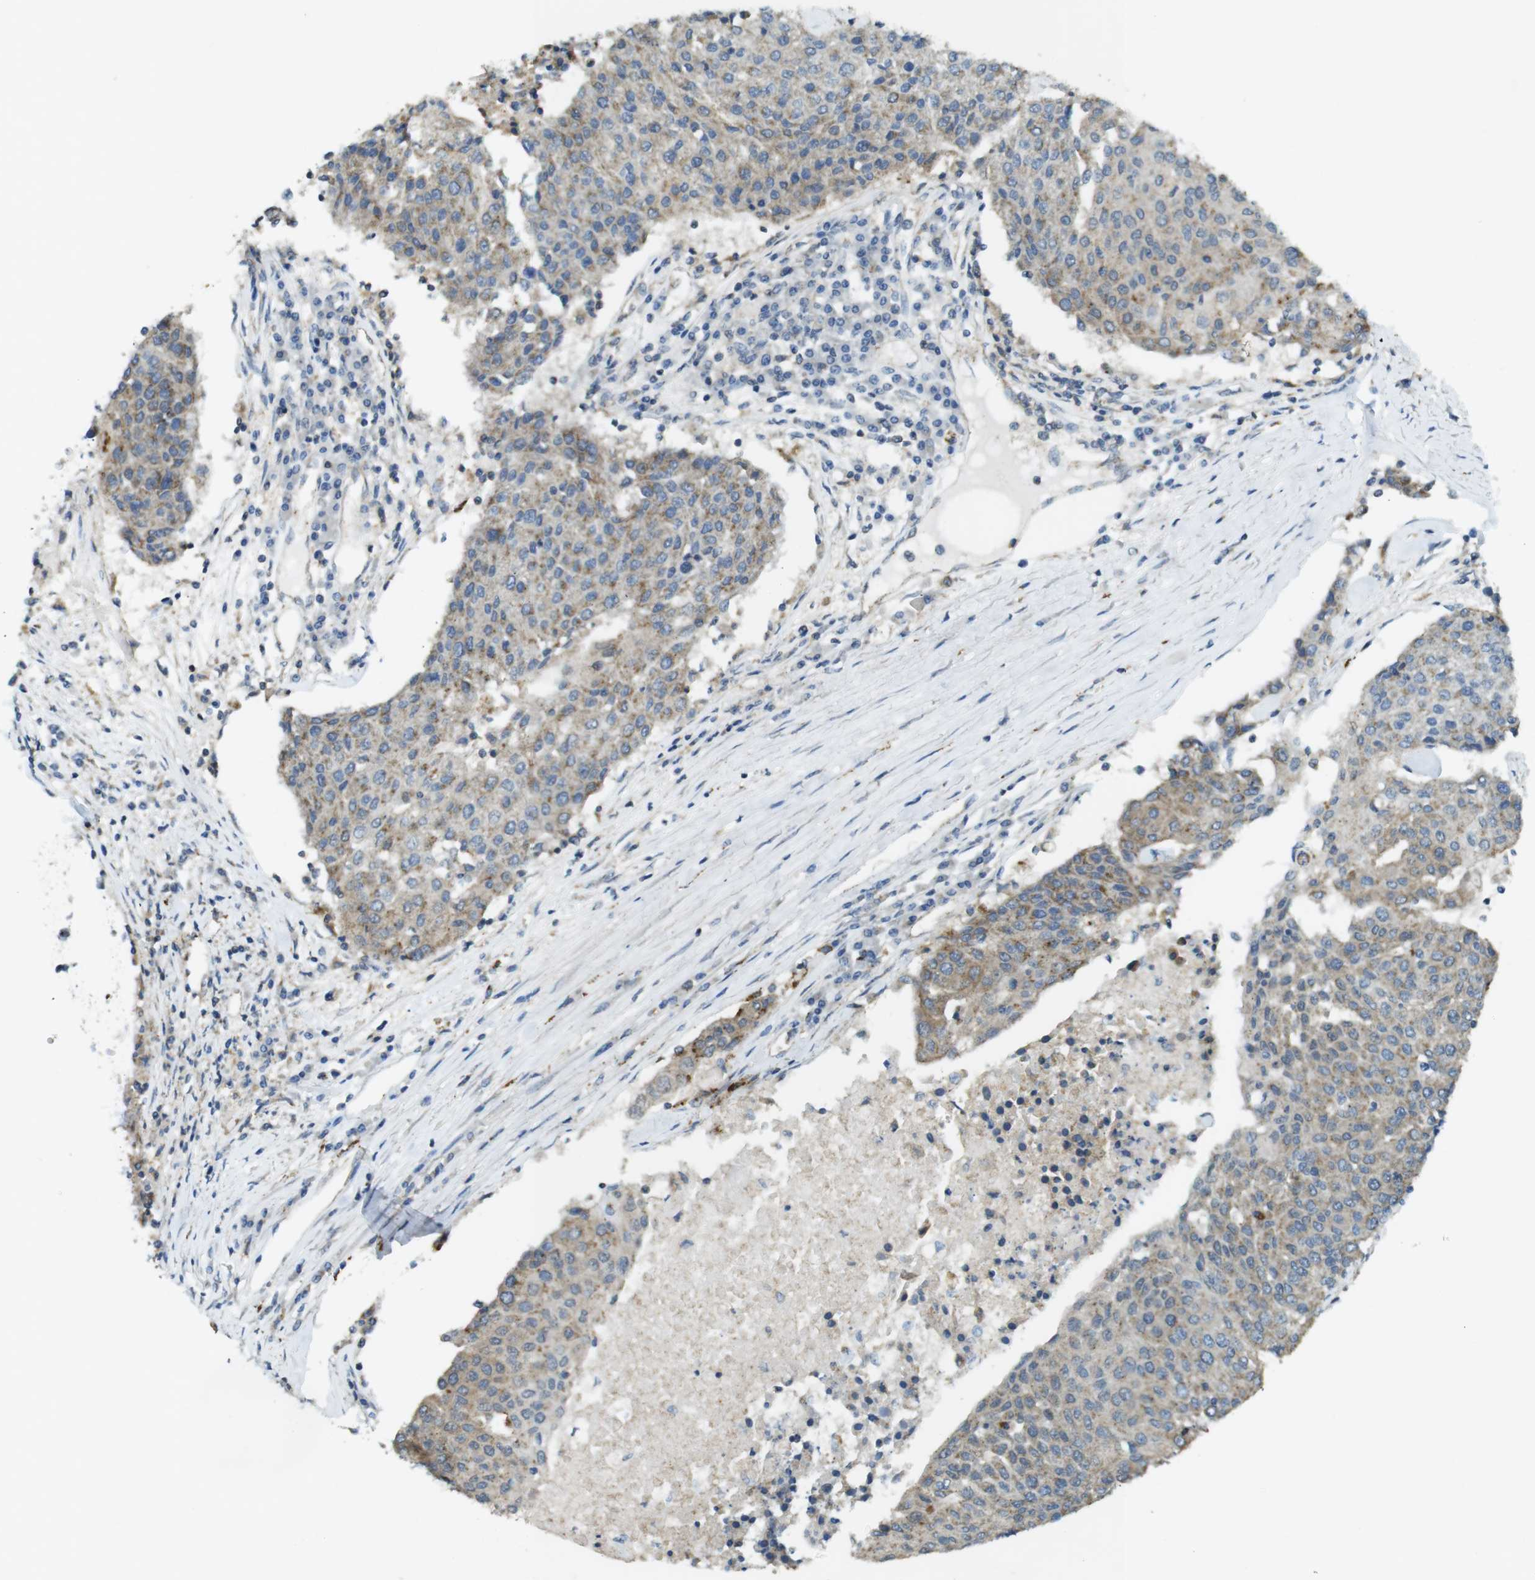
{"staining": {"intensity": "moderate", "quantity": ">75%", "location": "cytoplasmic/membranous"}, "tissue": "urothelial cancer", "cell_type": "Tumor cells", "image_type": "cancer", "snomed": [{"axis": "morphology", "description": "Urothelial carcinoma, High grade"}, {"axis": "topography", "description": "Urinary bladder"}], "caption": "Immunohistochemical staining of human urothelial cancer reveals medium levels of moderate cytoplasmic/membranous protein expression in about >75% of tumor cells. (brown staining indicates protein expression, while blue staining denotes nuclei).", "gene": "BRI3BP", "patient": {"sex": "female", "age": 85}}